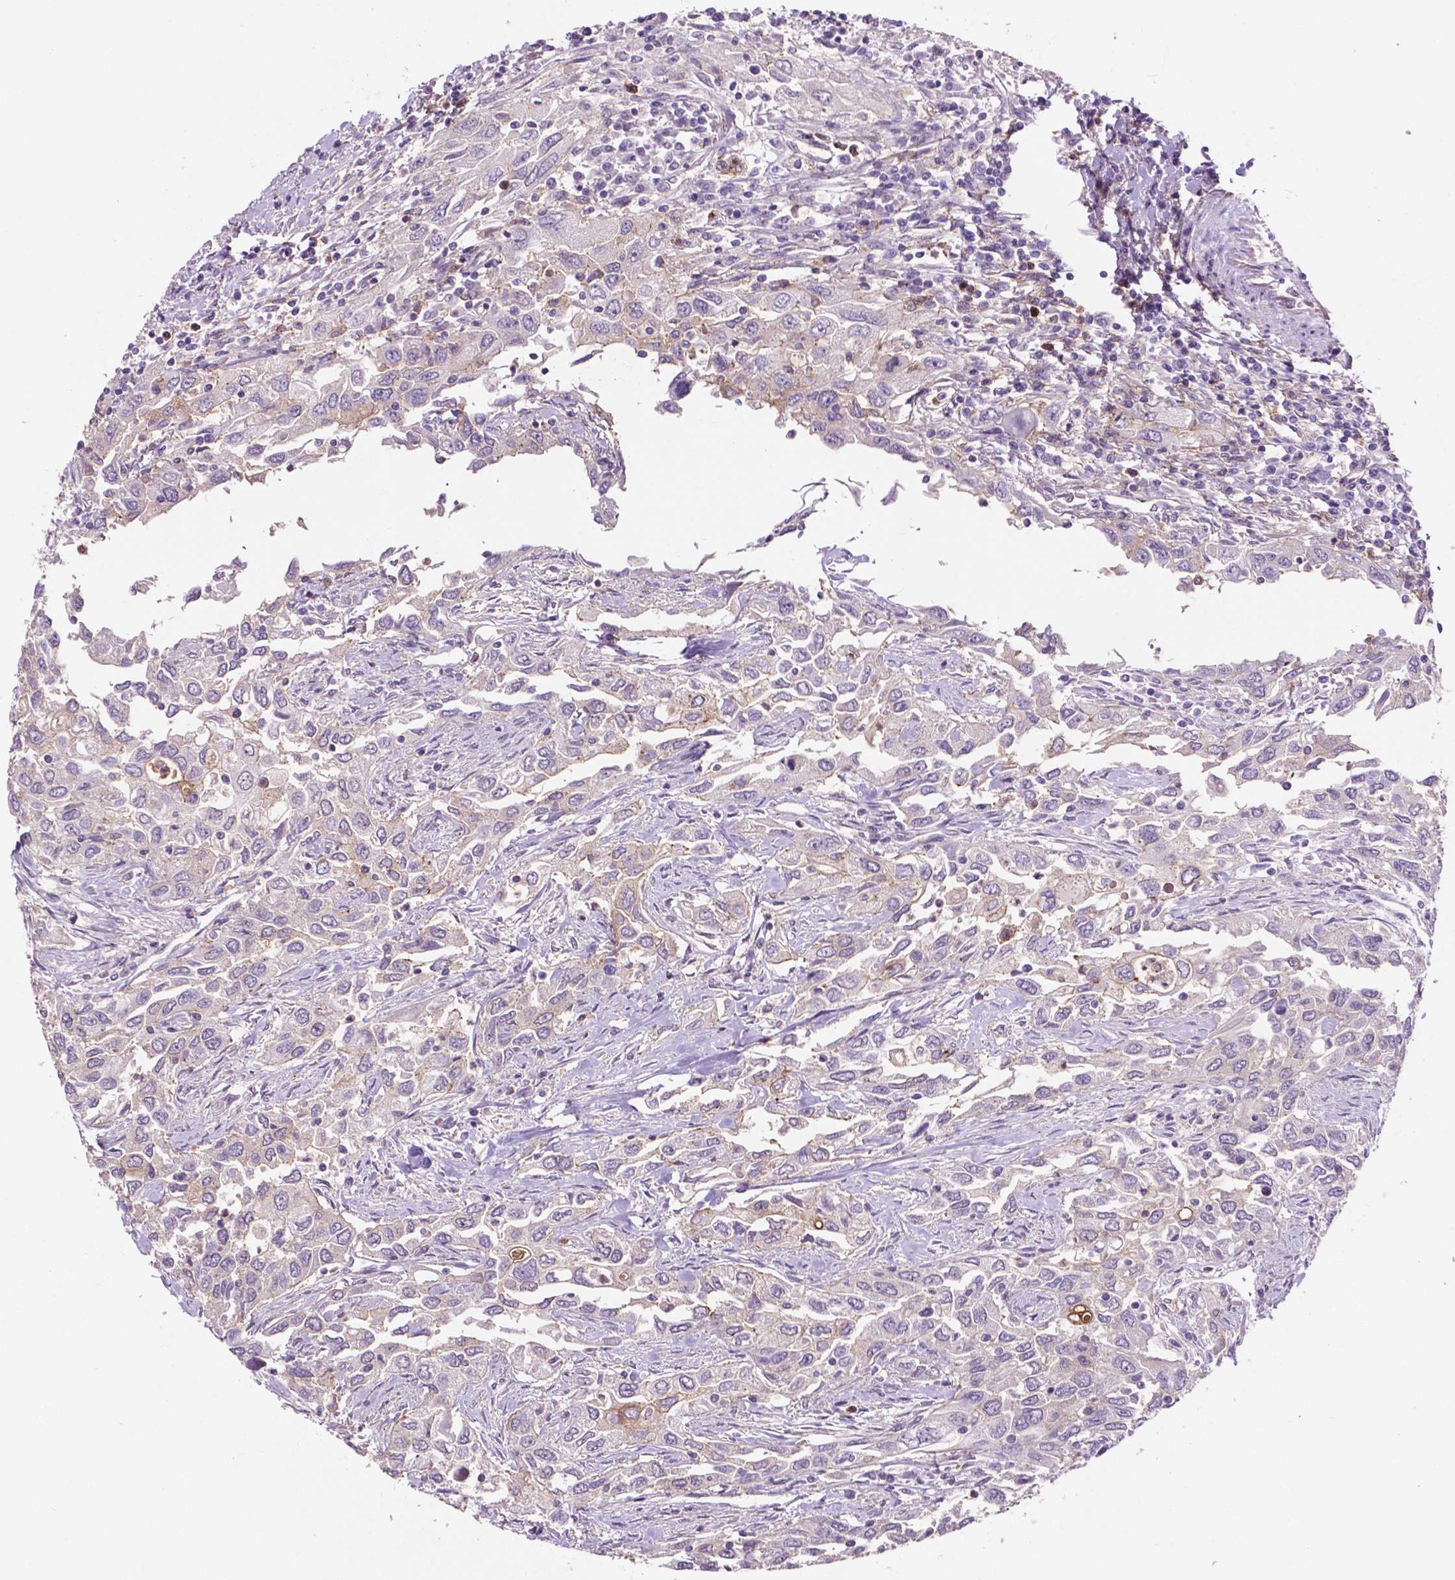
{"staining": {"intensity": "weak", "quantity": "<25%", "location": "cytoplasmic/membranous"}, "tissue": "urothelial cancer", "cell_type": "Tumor cells", "image_type": "cancer", "snomed": [{"axis": "morphology", "description": "Urothelial carcinoma, High grade"}, {"axis": "topography", "description": "Urinary bladder"}], "caption": "Tumor cells show no significant positivity in urothelial cancer. (DAB (3,3'-diaminobenzidine) immunohistochemistry visualized using brightfield microscopy, high magnification).", "gene": "PLSCR1", "patient": {"sex": "male", "age": 76}}